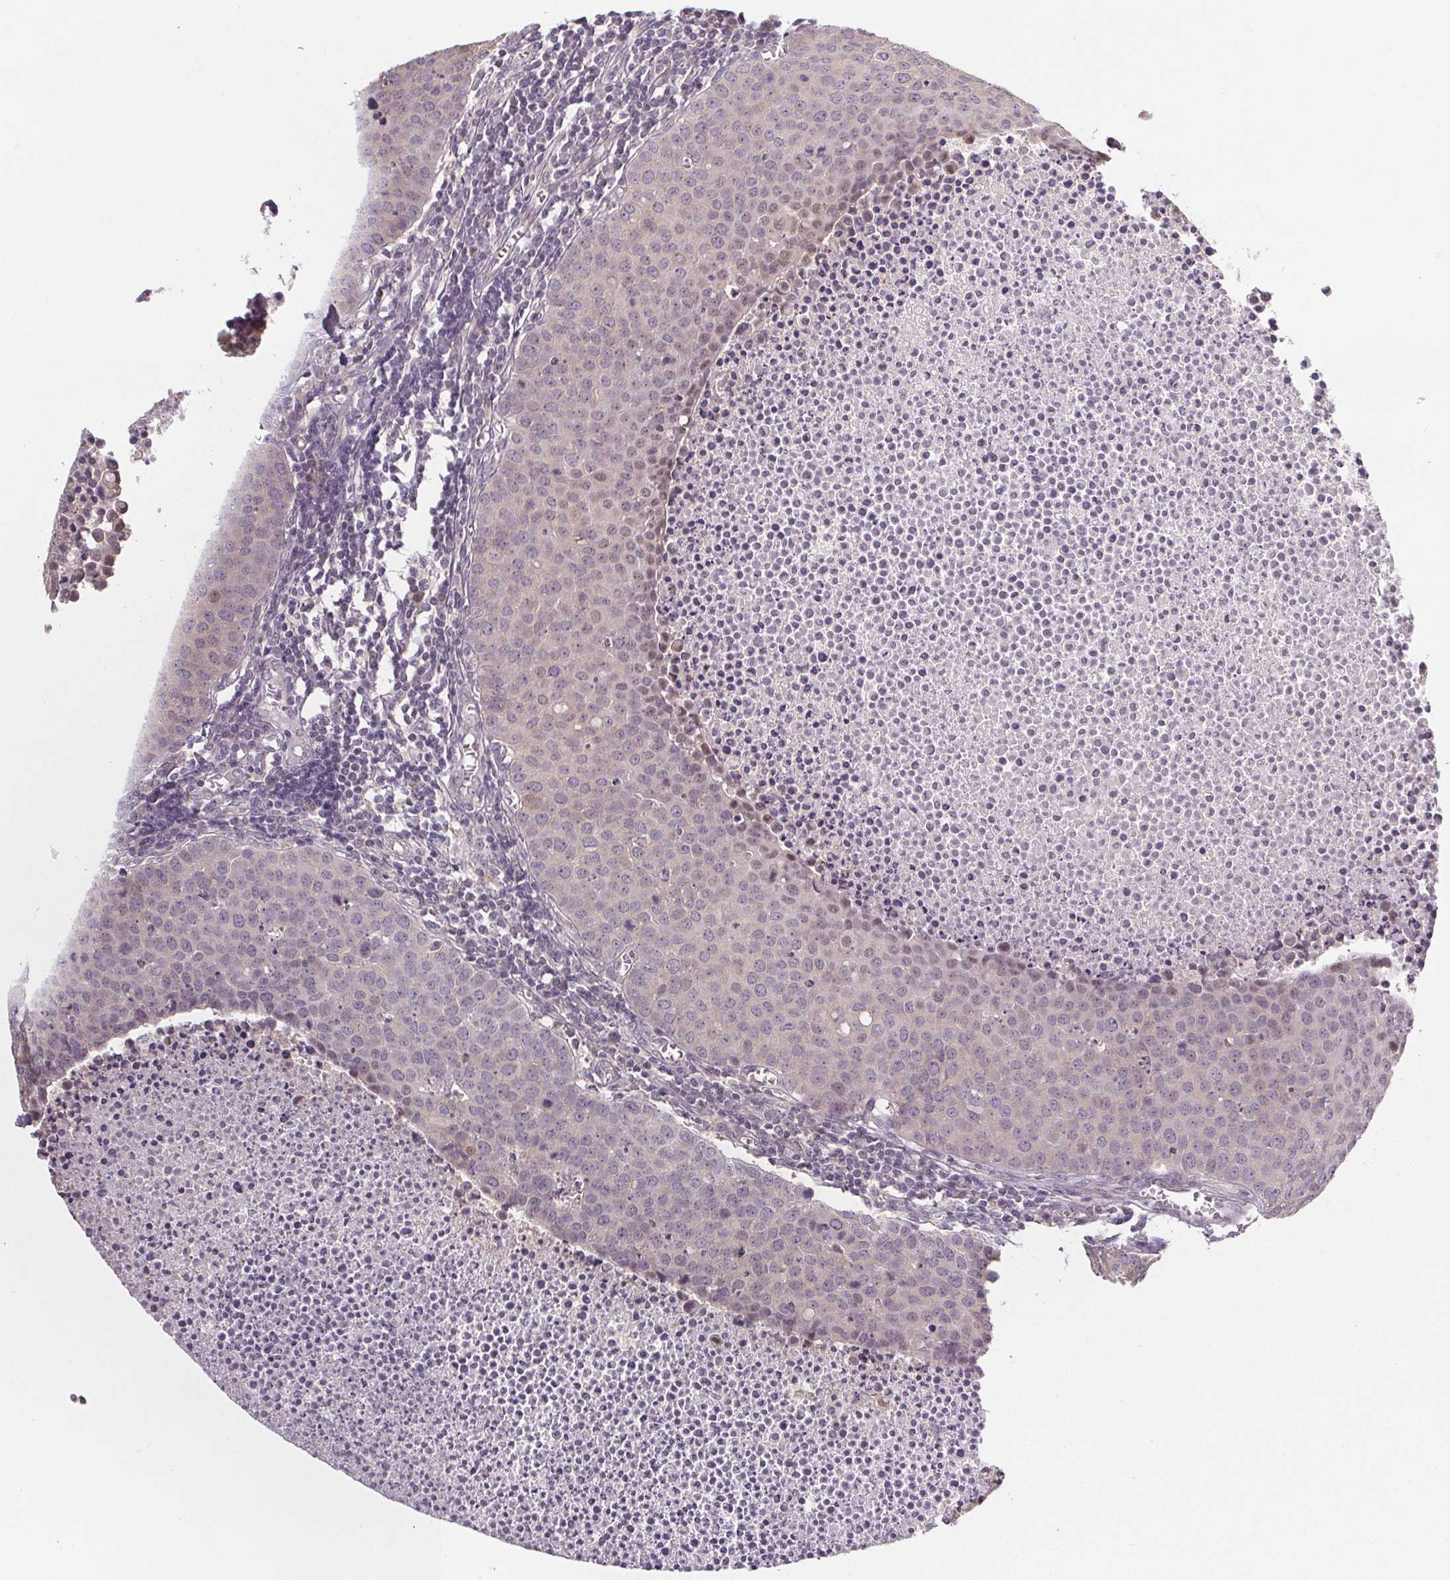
{"staining": {"intensity": "negative", "quantity": "none", "location": "none"}, "tissue": "carcinoid", "cell_type": "Tumor cells", "image_type": "cancer", "snomed": [{"axis": "morphology", "description": "Carcinoid, malignant, NOS"}, {"axis": "topography", "description": "Colon"}], "caption": "Protein analysis of malignant carcinoid reveals no significant expression in tumor cells. (DAB immunohistochemistry (IHC) with hematoxylin counter stain).", "gene": "SLC26A2", "patient": {"sex": "male", "age": 81}}